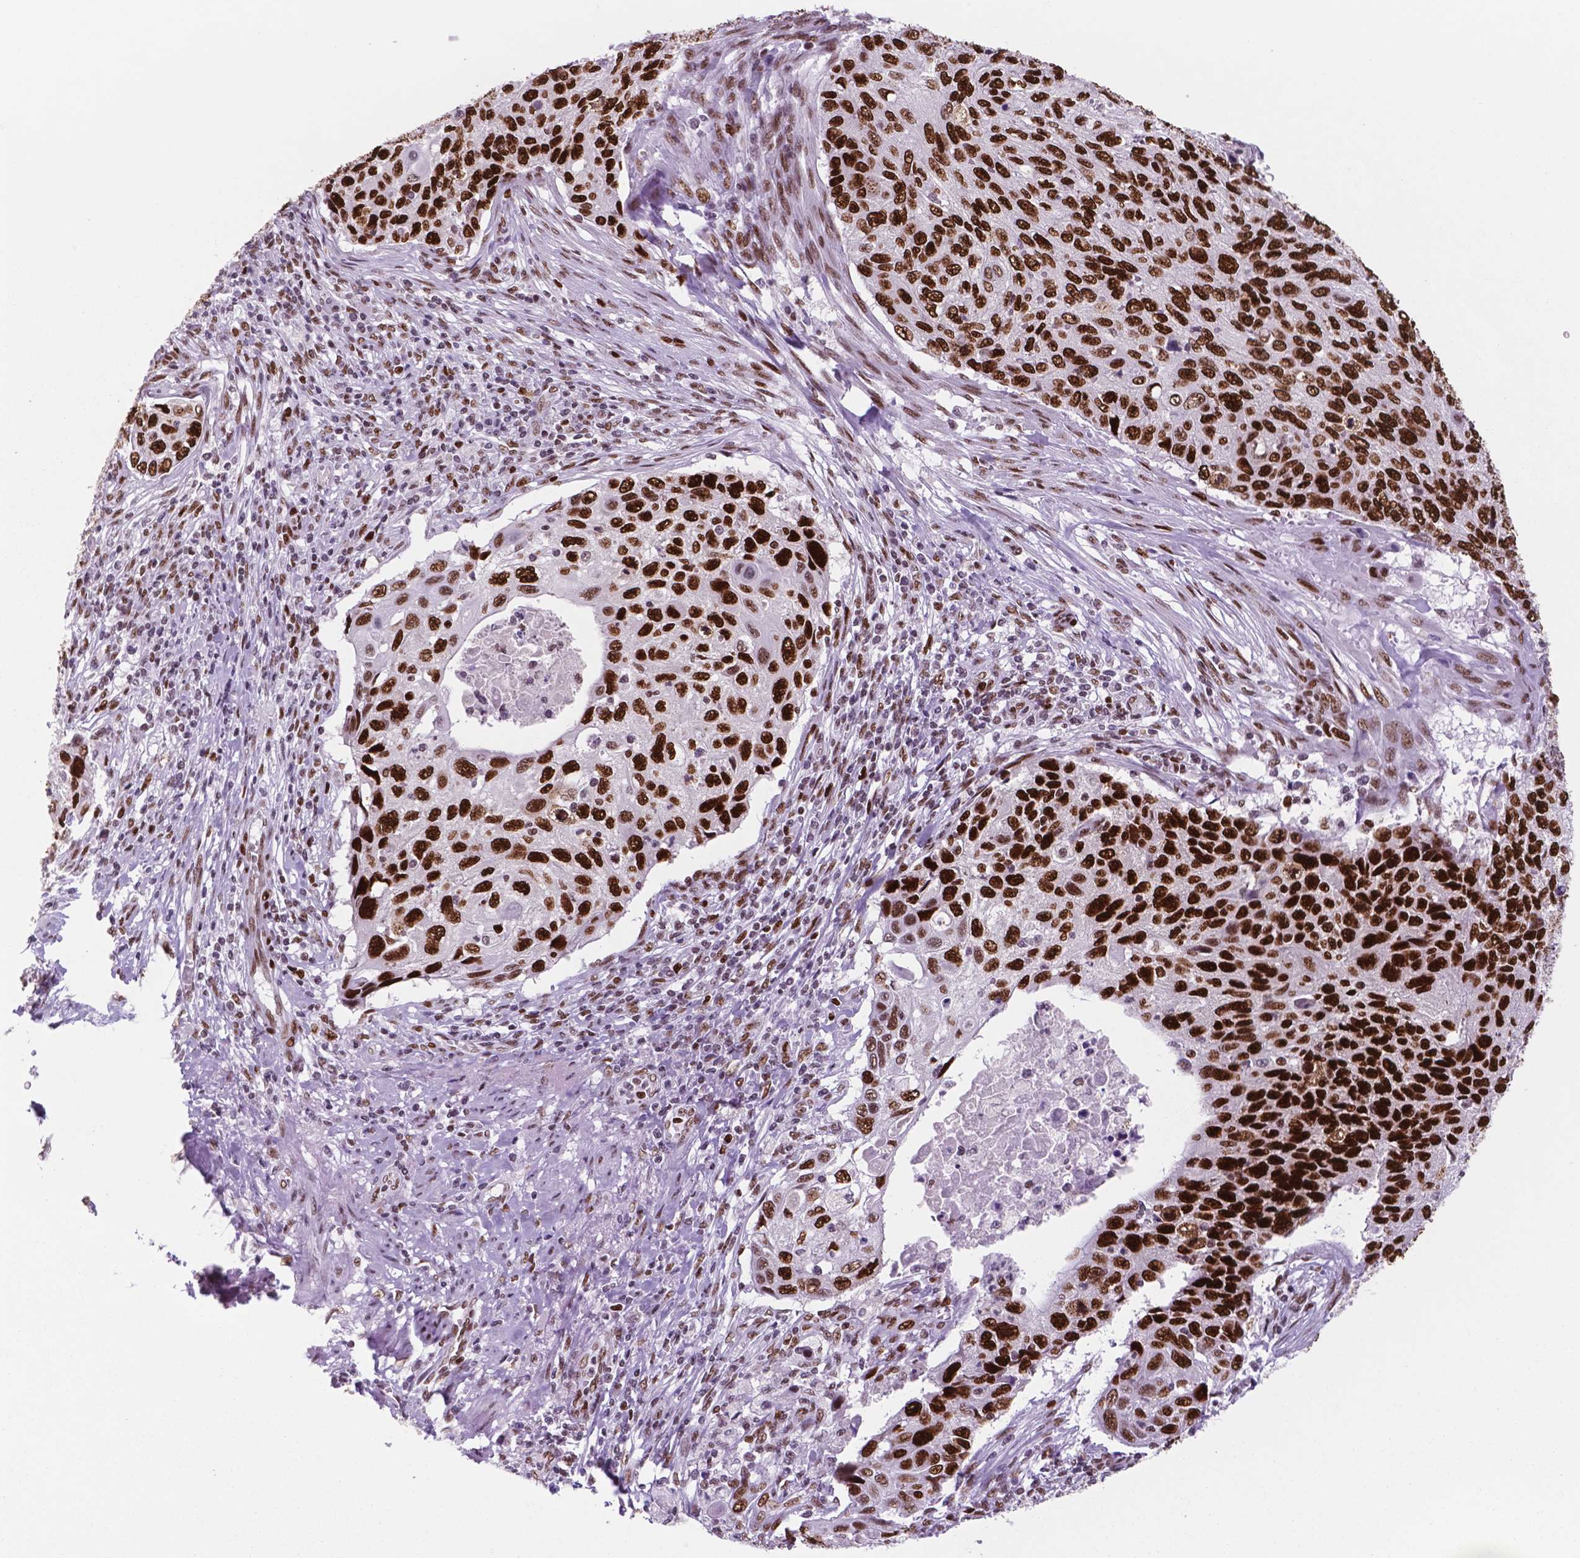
{"staining": {"intensity": "strong", "quantity": ">75%", "location": "nuclear"}, "tissue": "cervical cancer", "cell_type": "Tumor cells", "image_type": "cancer", "snomed": [{"axis": "morphology", "description": "Squamous cell carcinoma, NOS"}, {"axis": "topography", "description": "Cervix"}], "caption": "Protein analysis of cervical cancer (squamous cell carcinoma) tissue displays strong nuclear staining in about >75% of tumor cells.", "gene": "MSH6", "patient": {"sex": "female", "age": 70}}